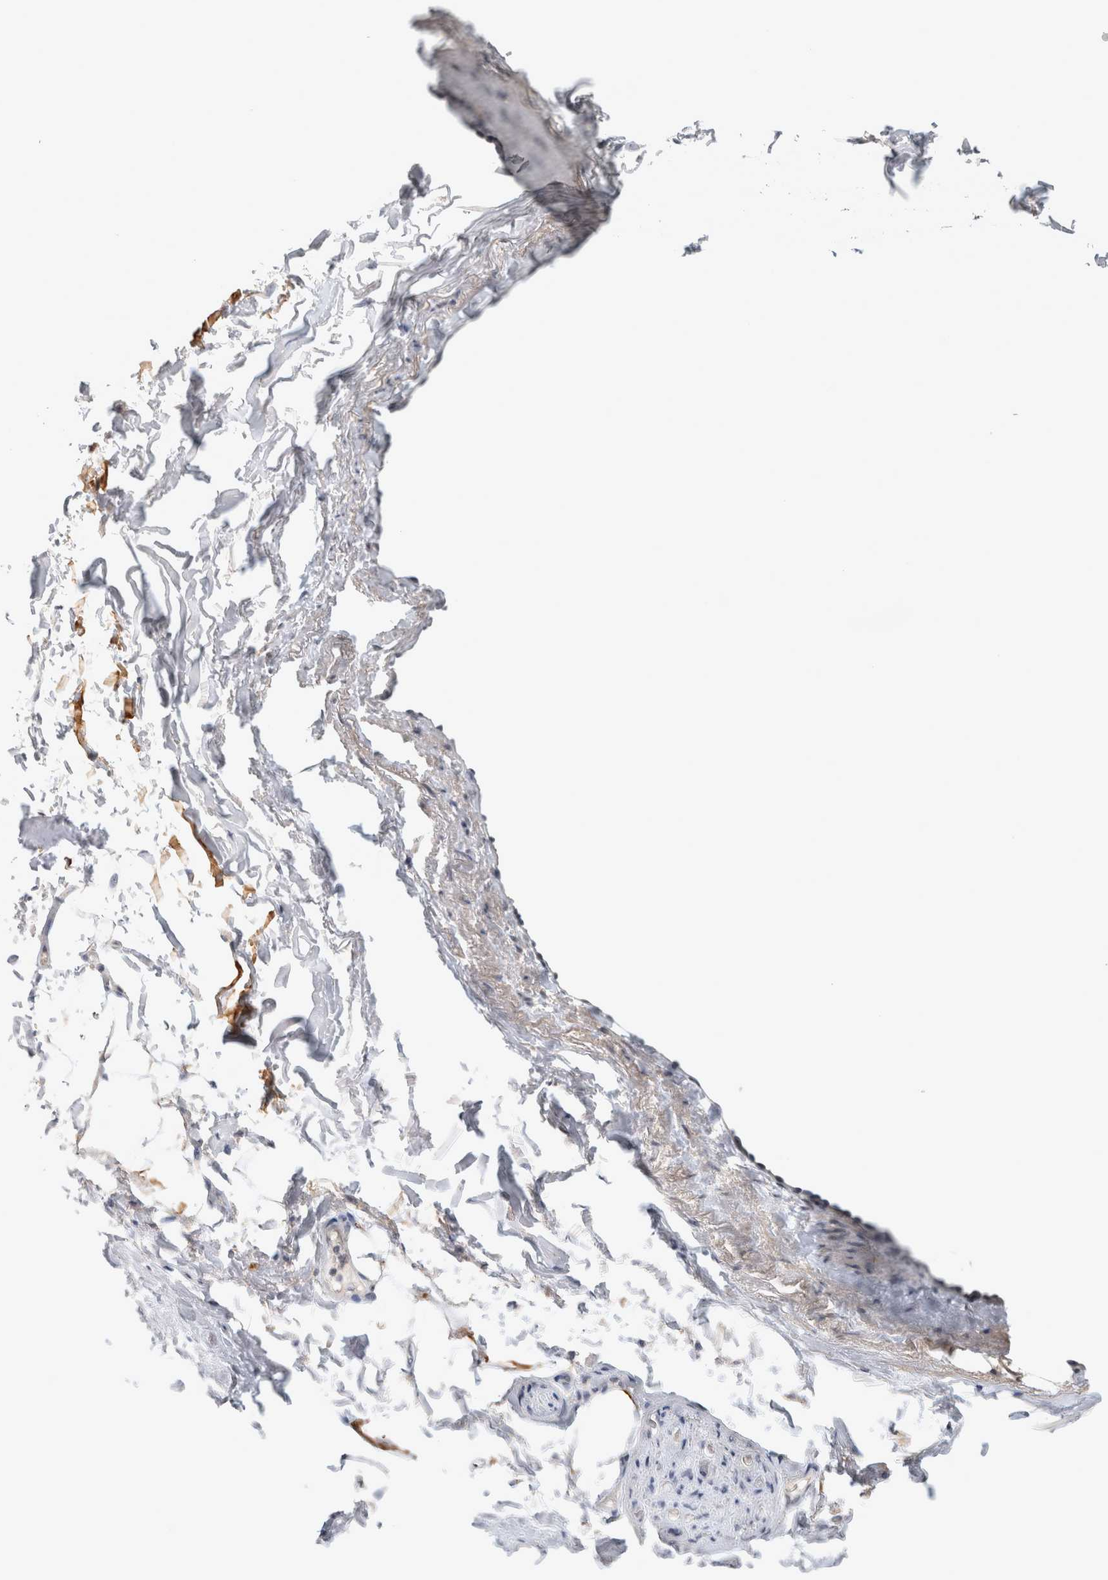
{"staining": {"intensity": "negative", "quantity": "none", "location": "none"}, "tissue": "adipose tissue", "cell_type": "Adipocytes", "image_type": "normal", "snomed": [{"axis": "morphology", "description": "Normal tissue, NOS"}, {"axis": "topography", "description": "Cartilage tissue"}, {"axis": "topography", "description": "Bronchus"}], "caption": "A micrograph of human adipose tissue is negative for staining in adipocytes. (DAB immunohistochemistry (IHC), high magnification).", "gene": "RBM28", "patient": {"sex": "female", "age": 73}}